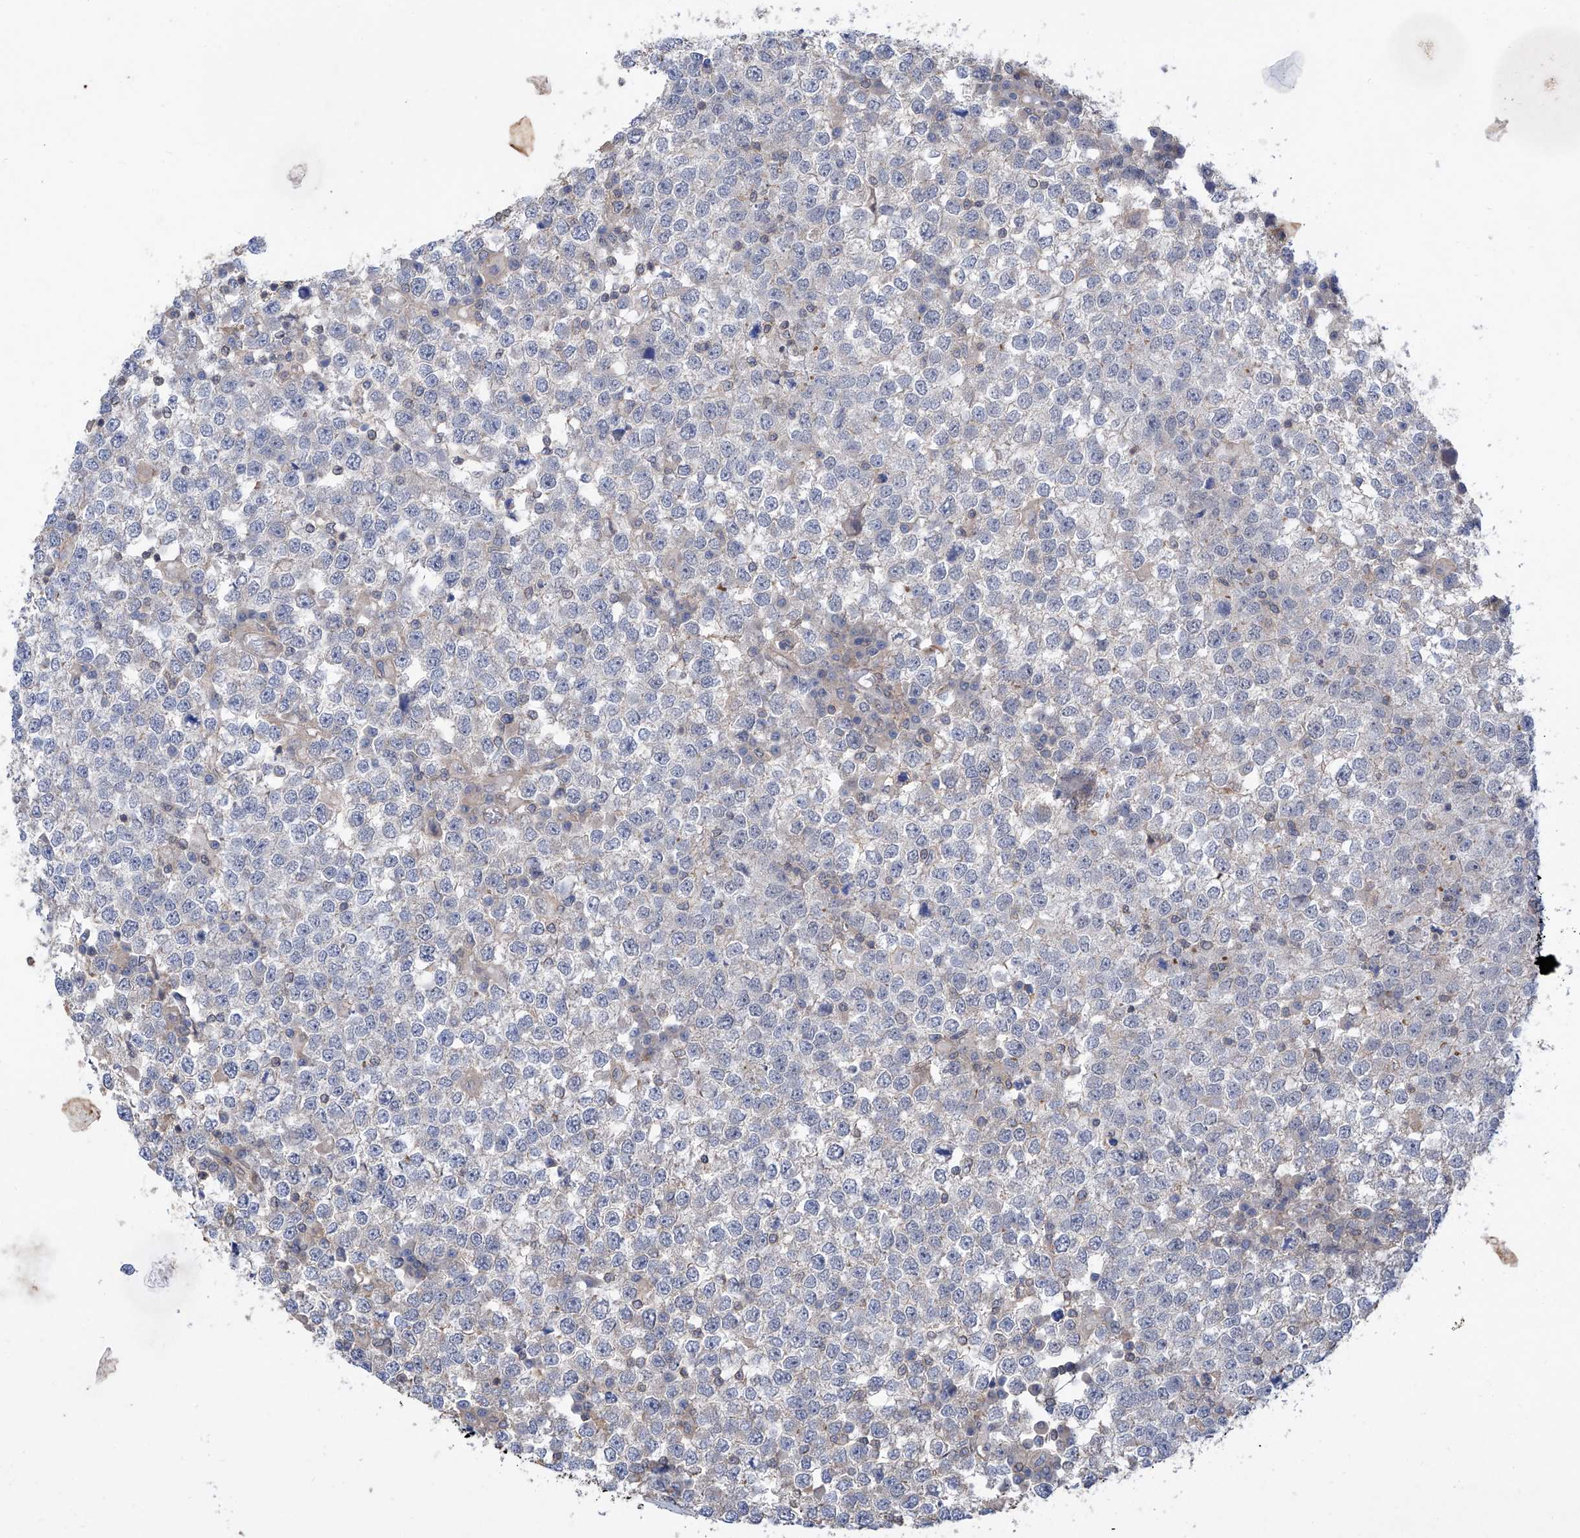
{"staining": {"intensity": "negative", "quantity": "none", "location": "none"}, "tissue": "testis cancer", "cell_type": "Tumor cells", "image_type": "cancer", "snomed": [{"axis": "morphology", "description": "Seminoma, NOS"}, {"axis": "topography", "description": "Testis"}], "caption": "Testis cancer was stained to show a protein in brown. There is no significant staining in tumor cells.", "gene": "KIFC2", "patient": {"sex": "male", "age": 65}}